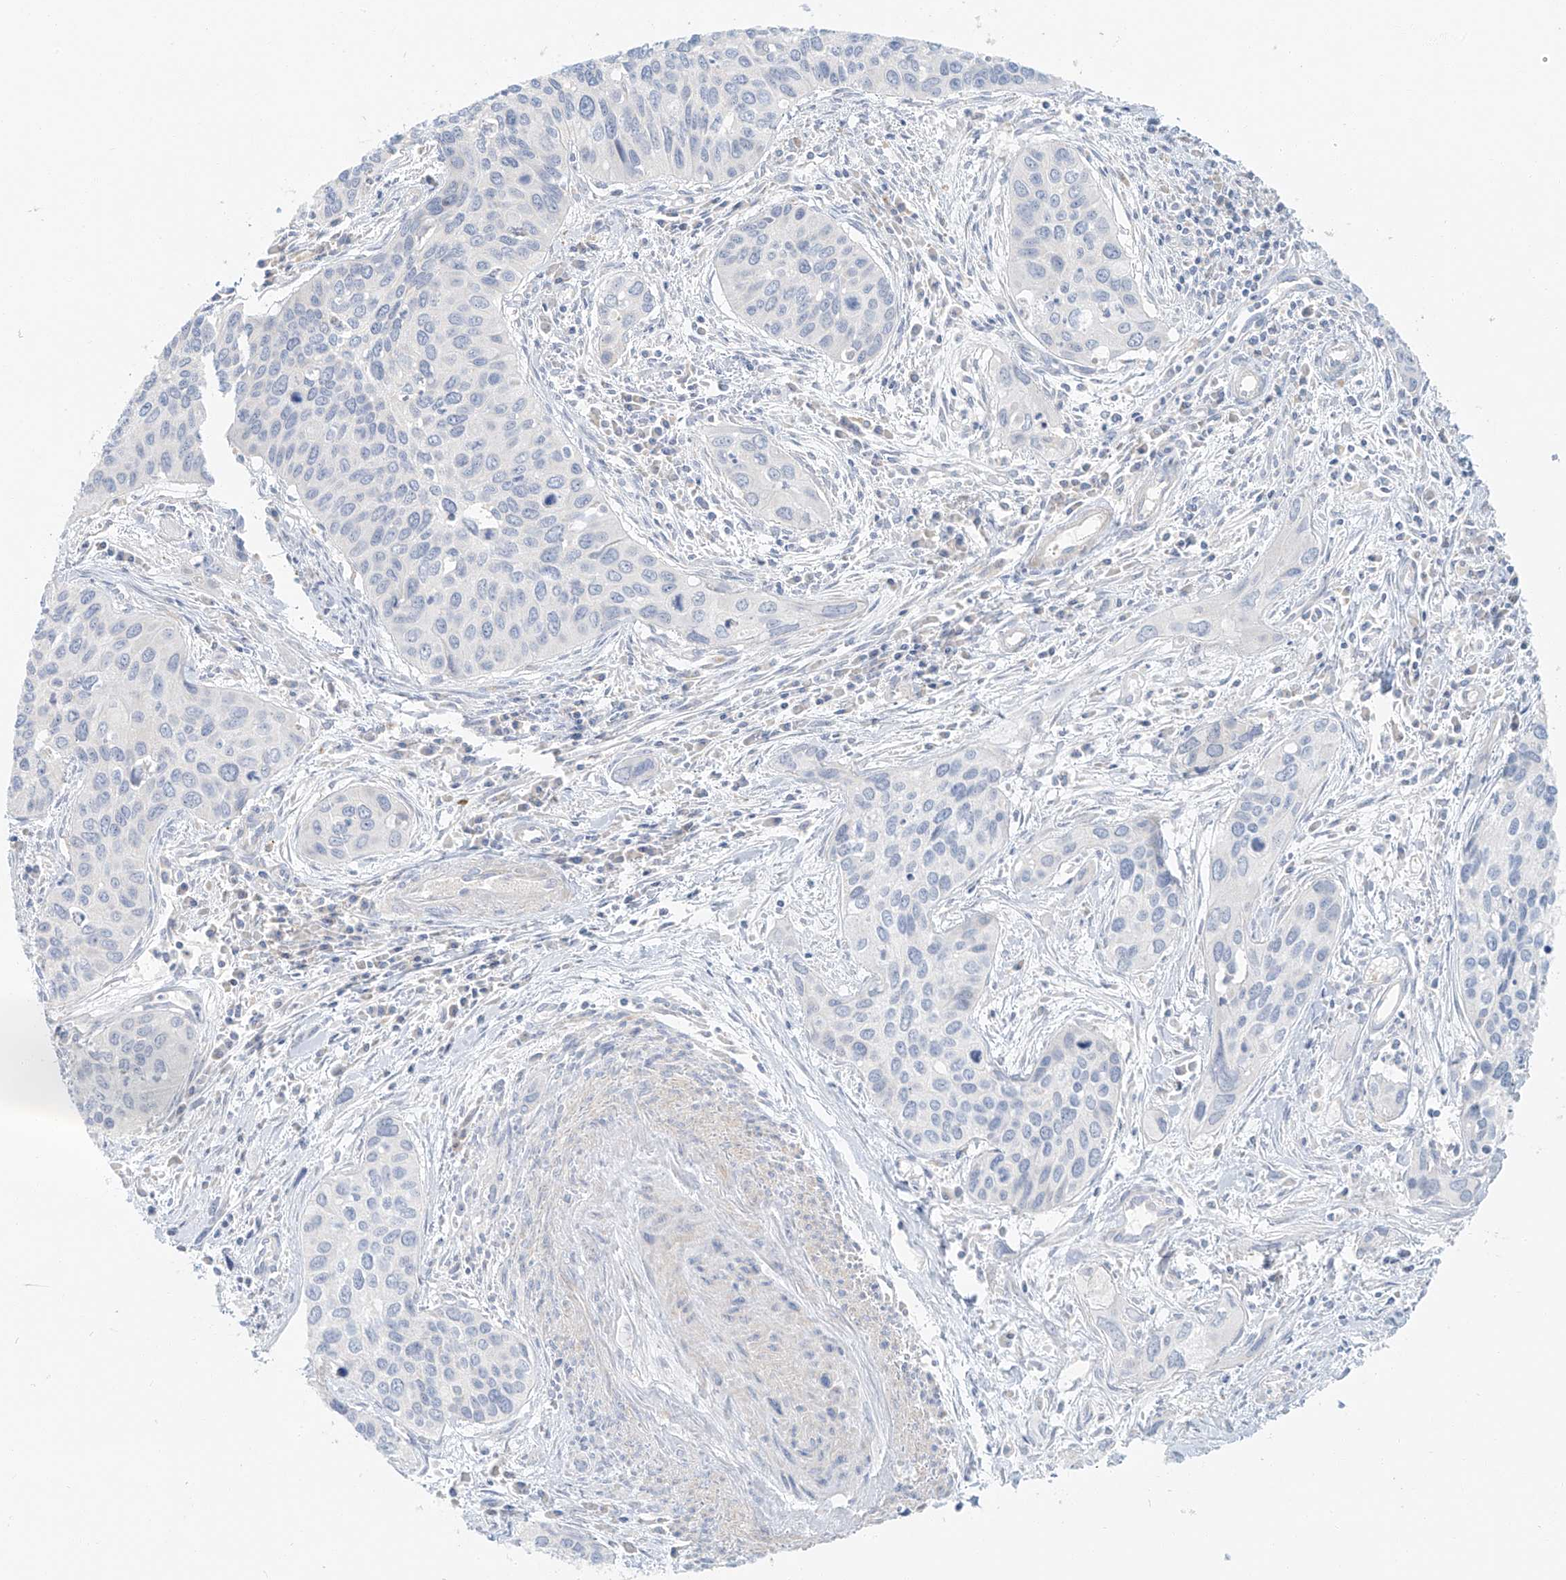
{"staining": {"intensity": "negative", "quantity": "none", "location": "none"}, "tissue": "cervical cancer", "cell_type": "Tumor cells", "image_type": "cancer", "snomed": [{"axis": "morphology", "description": "Squamous cell carcinoma, NOS"}, {"axis": "topography", "description": "Cervix"}], "caption": "Cervical squamous cell carcinoma was stained to show a protein in brown. There is no significant staining in tumor cells. (DAB (3,3'-diaminobenzidine) immunohistochemistry visualized using brightfield microscopy, high magnification).", "gene": "PGC", "patient": {"sex": "female", "age": 55}}